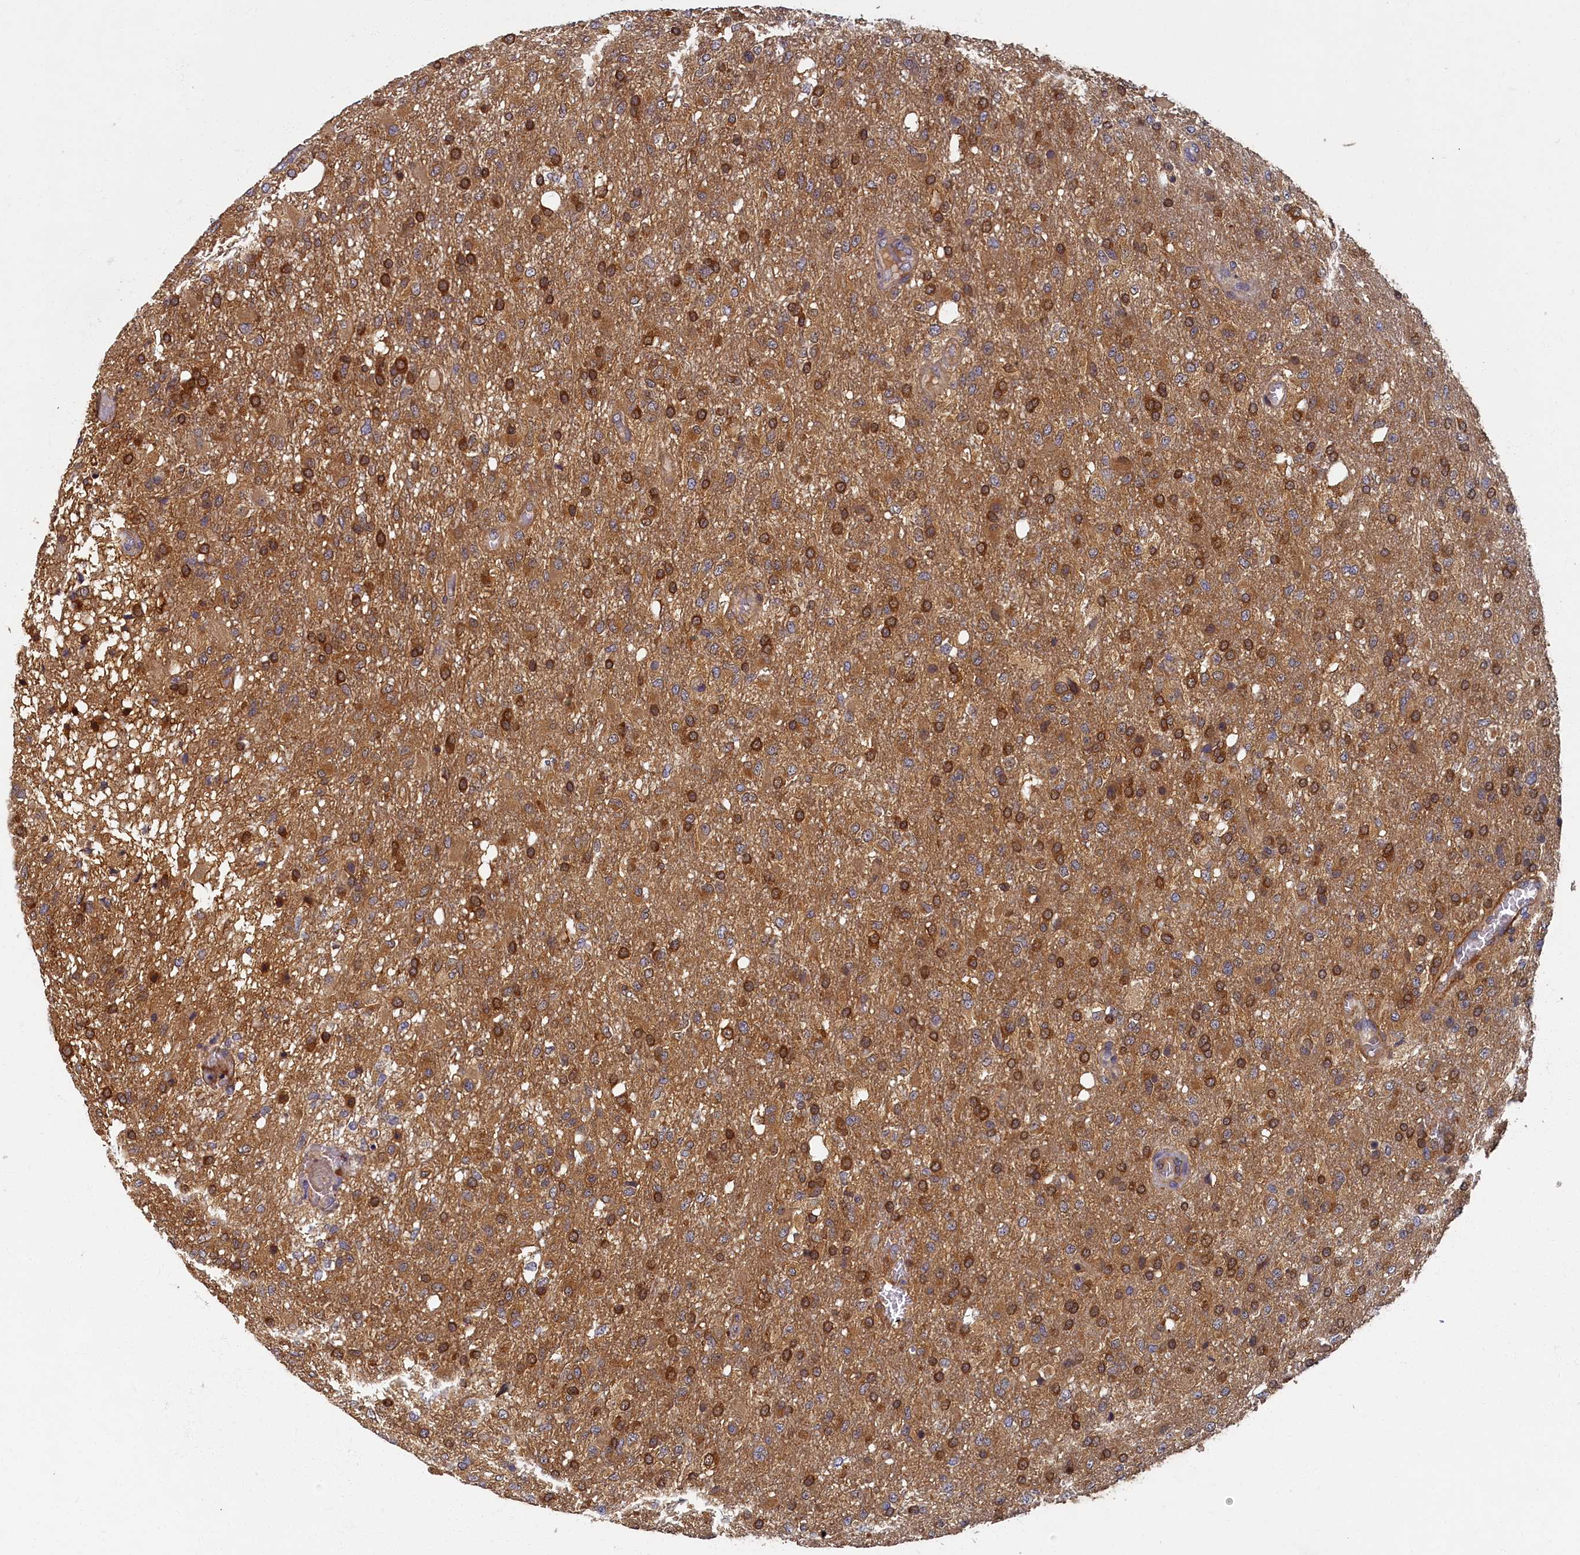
{"staining": {"intensity": "strong", "quantity": ">75%", "location": "cytoplasmic/membranous"}, "tissue": "glioma", "cell_type": "Tumor cells", "image_type": "cancer", "snomed": [{"axis": "morphology", "description": "Glioma, malignant, High grade"}, {"axis": "topography", "description": "Brain"}], "caption": "Immunohistochemical staining of human glioma shows strong cytoplasmic/membranous protein positivity in about >75% of tumor cells.", "gene": "TBCB", "patient": {"sex": "female", "age": 74}}